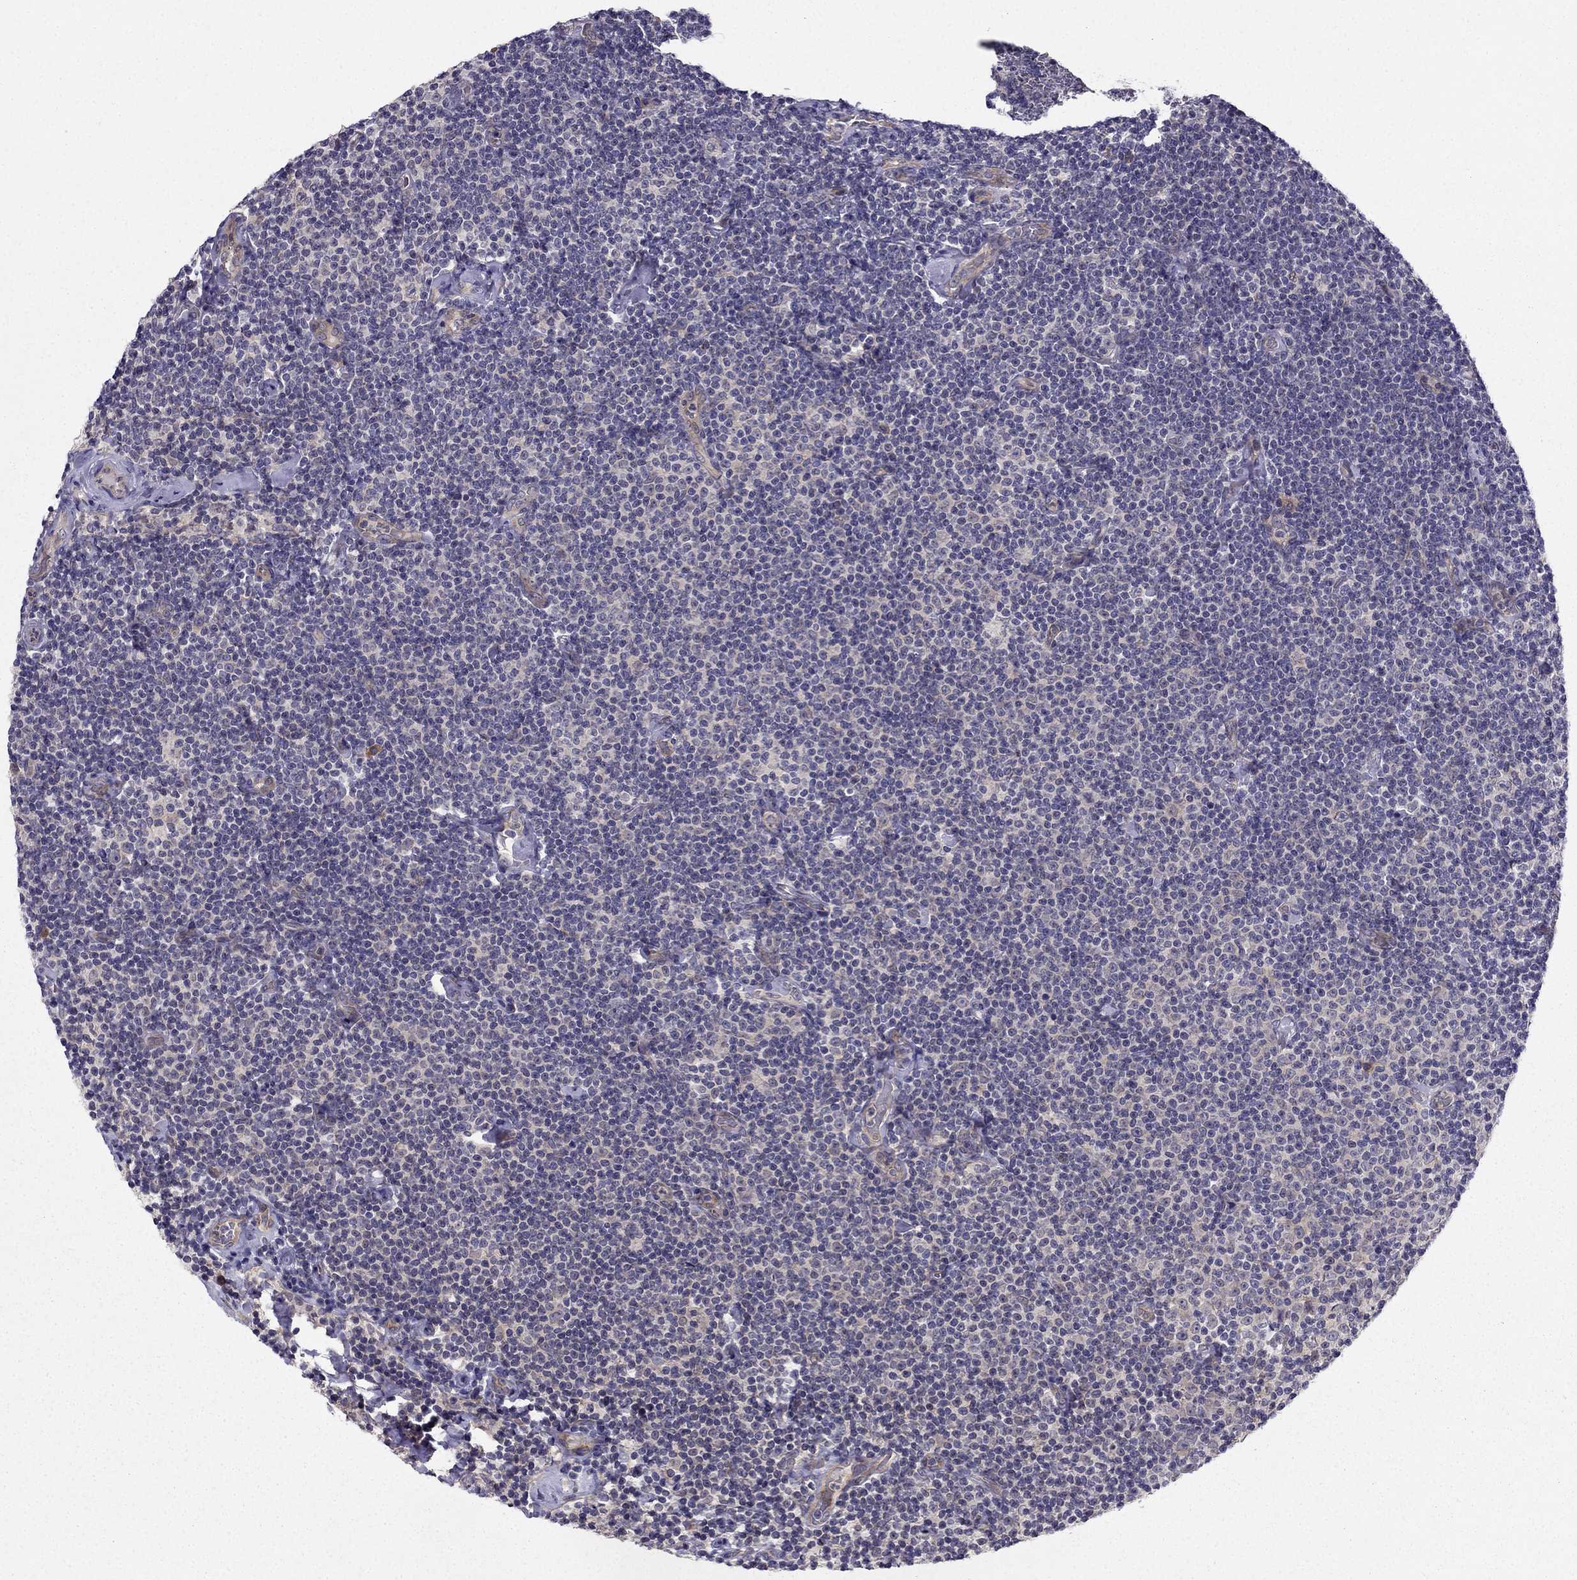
{"staining": {"intensity": "negative", "quantity": "none", "location": "none"}, "tissue": "lymphoma", "cell_type": "Tumor cells", "image_type": "cancer", "snomed": [{"axis": "morphology", "description": "Malignant lymphoma, non-Hodgkin's type, Low grade"}, {"axis": "topography", "description": "Lymph node"}], "caption": "Immunohistochemistry micrograph of lymphoma stained for a protein (brown), which exhibits no staining in tumor cells.", "gene": "ARHGEF28", "patient": {"sex": "male", "age": 81}}